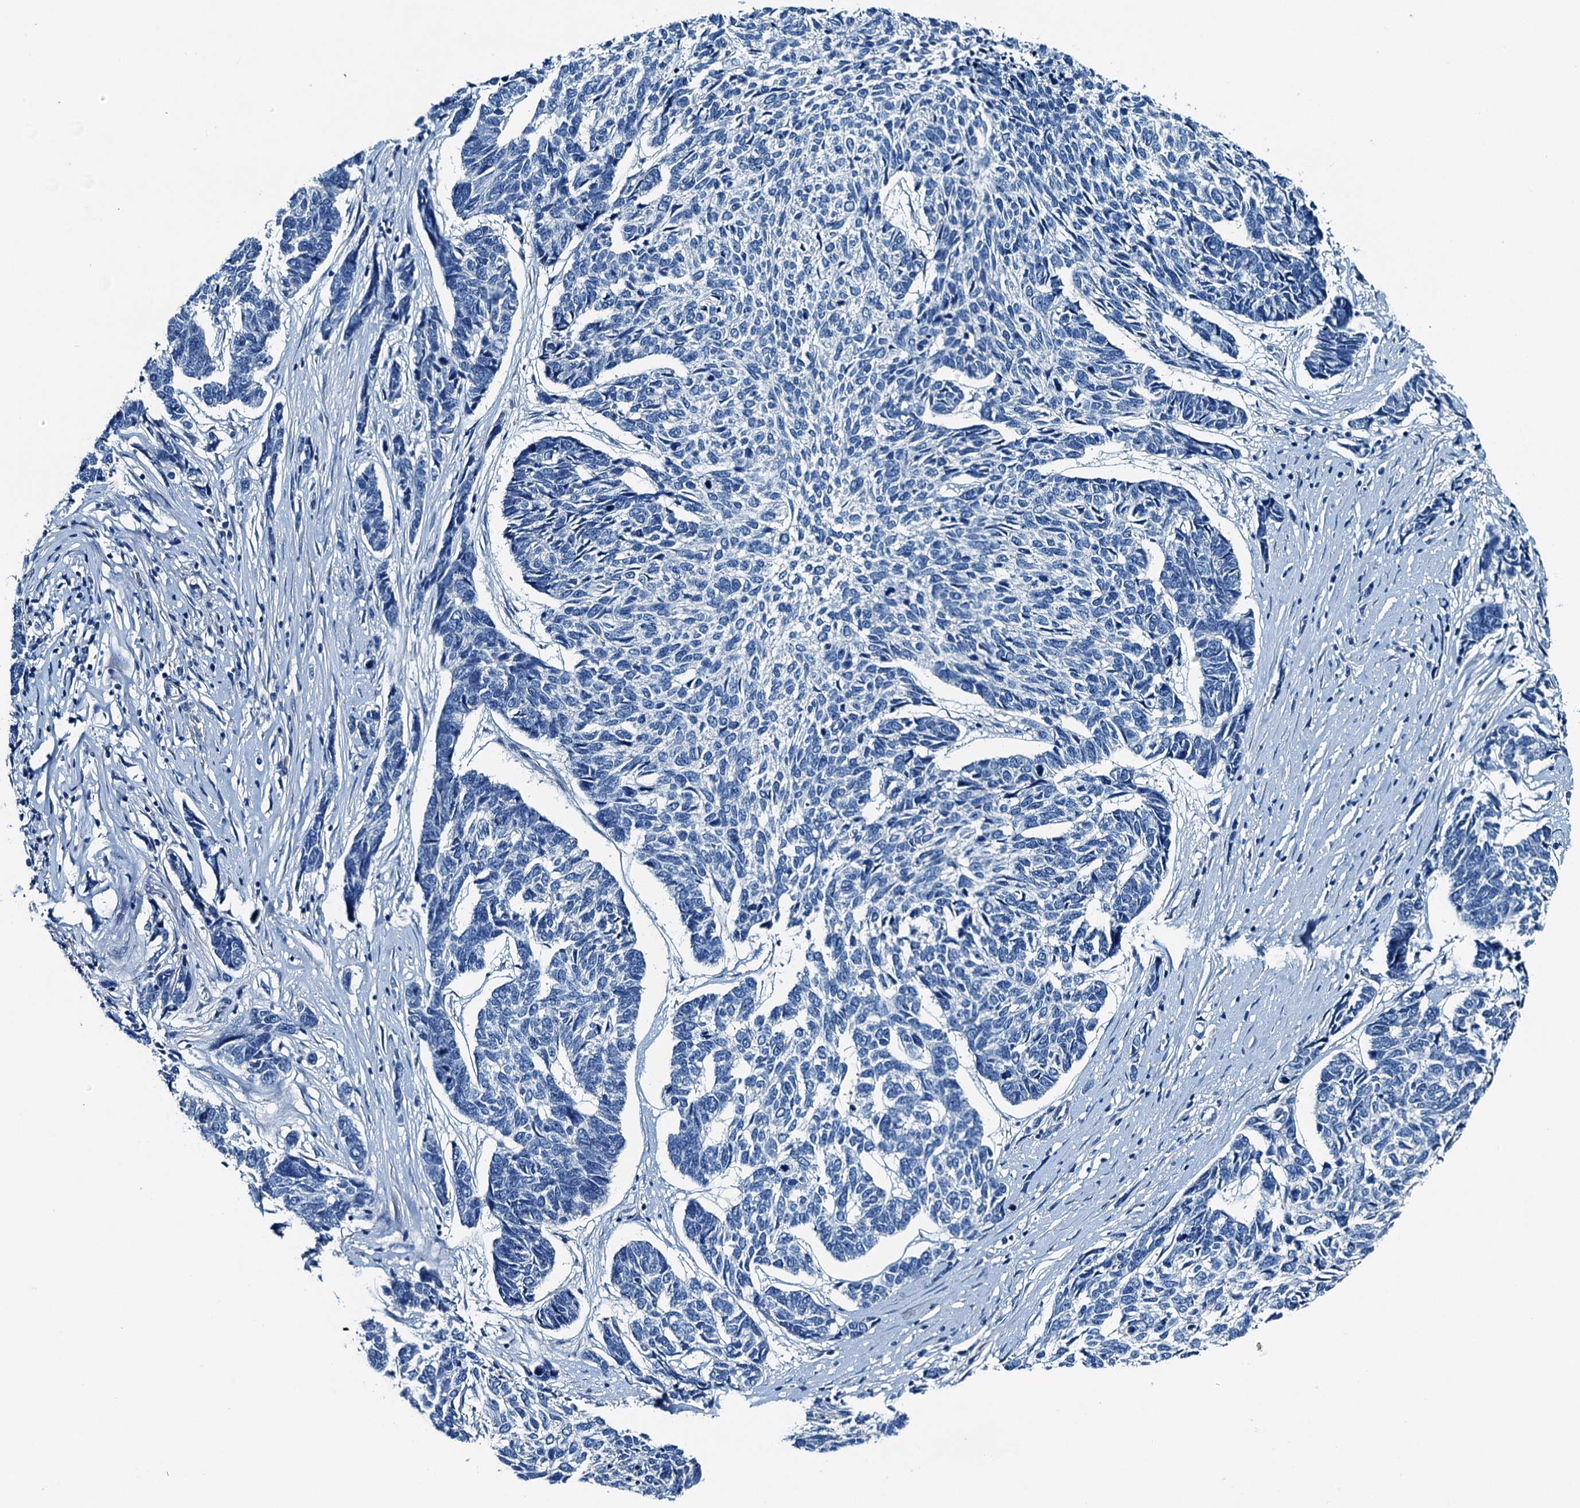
{"staining": {"intensity": "negative", "quantity": "none", "location": "none"}, "tissue": "skin cancer", "cell_type": "Tumor cells", "image_type": "cancer", "snomed": [{"axis": "morphology", "description": "Basal cell carcinoma"}, {"axis": "topography", "description": "Skin"}], "caption": "Human skin cancer stained for a protein using immunohistochemistry demonstrates no positivity in tumor cells.", "gene": "RAB3IL1", "patient": {"sex": "female", "age": 65}}